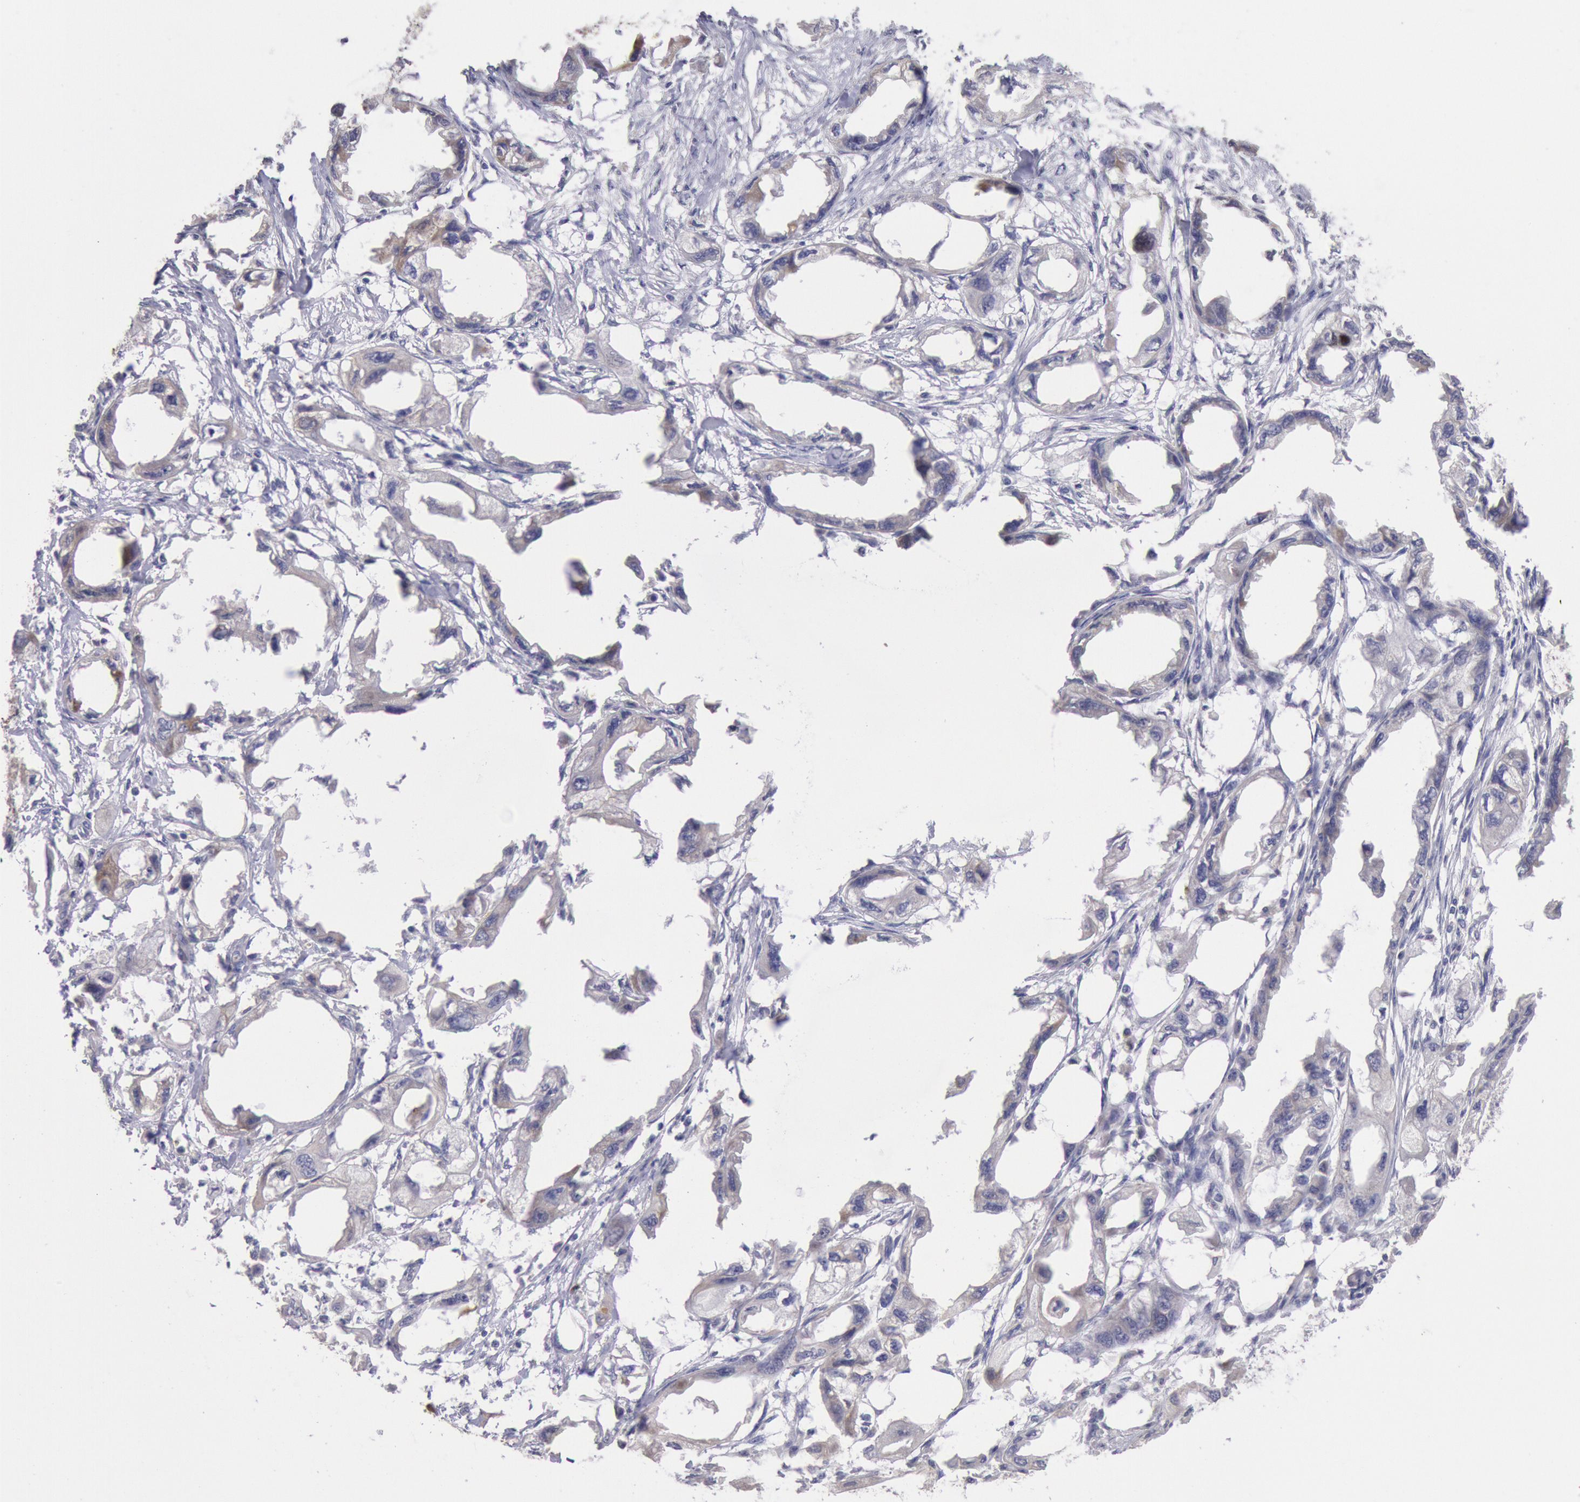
{"staining": {"intensity": "weak", "quantity": "<25%", "location": "cytoplasmic/membranous"}, "tissue": "endometrial cancer", "cell_type": "Tumor cells", "image_type": "cancer", "snomed": [{"axis": "morphology", "description": "Adenocarcinoma, NOS"}, {"axis": "topography", "description": "Endometrium"}], "caption": "Adenocarcinoma (endometrial) stained for a protein using IHC shows no positivity tumor cells.", "gene": "GAL3ST1", "patient": {"sex": "female", "age": 67}}